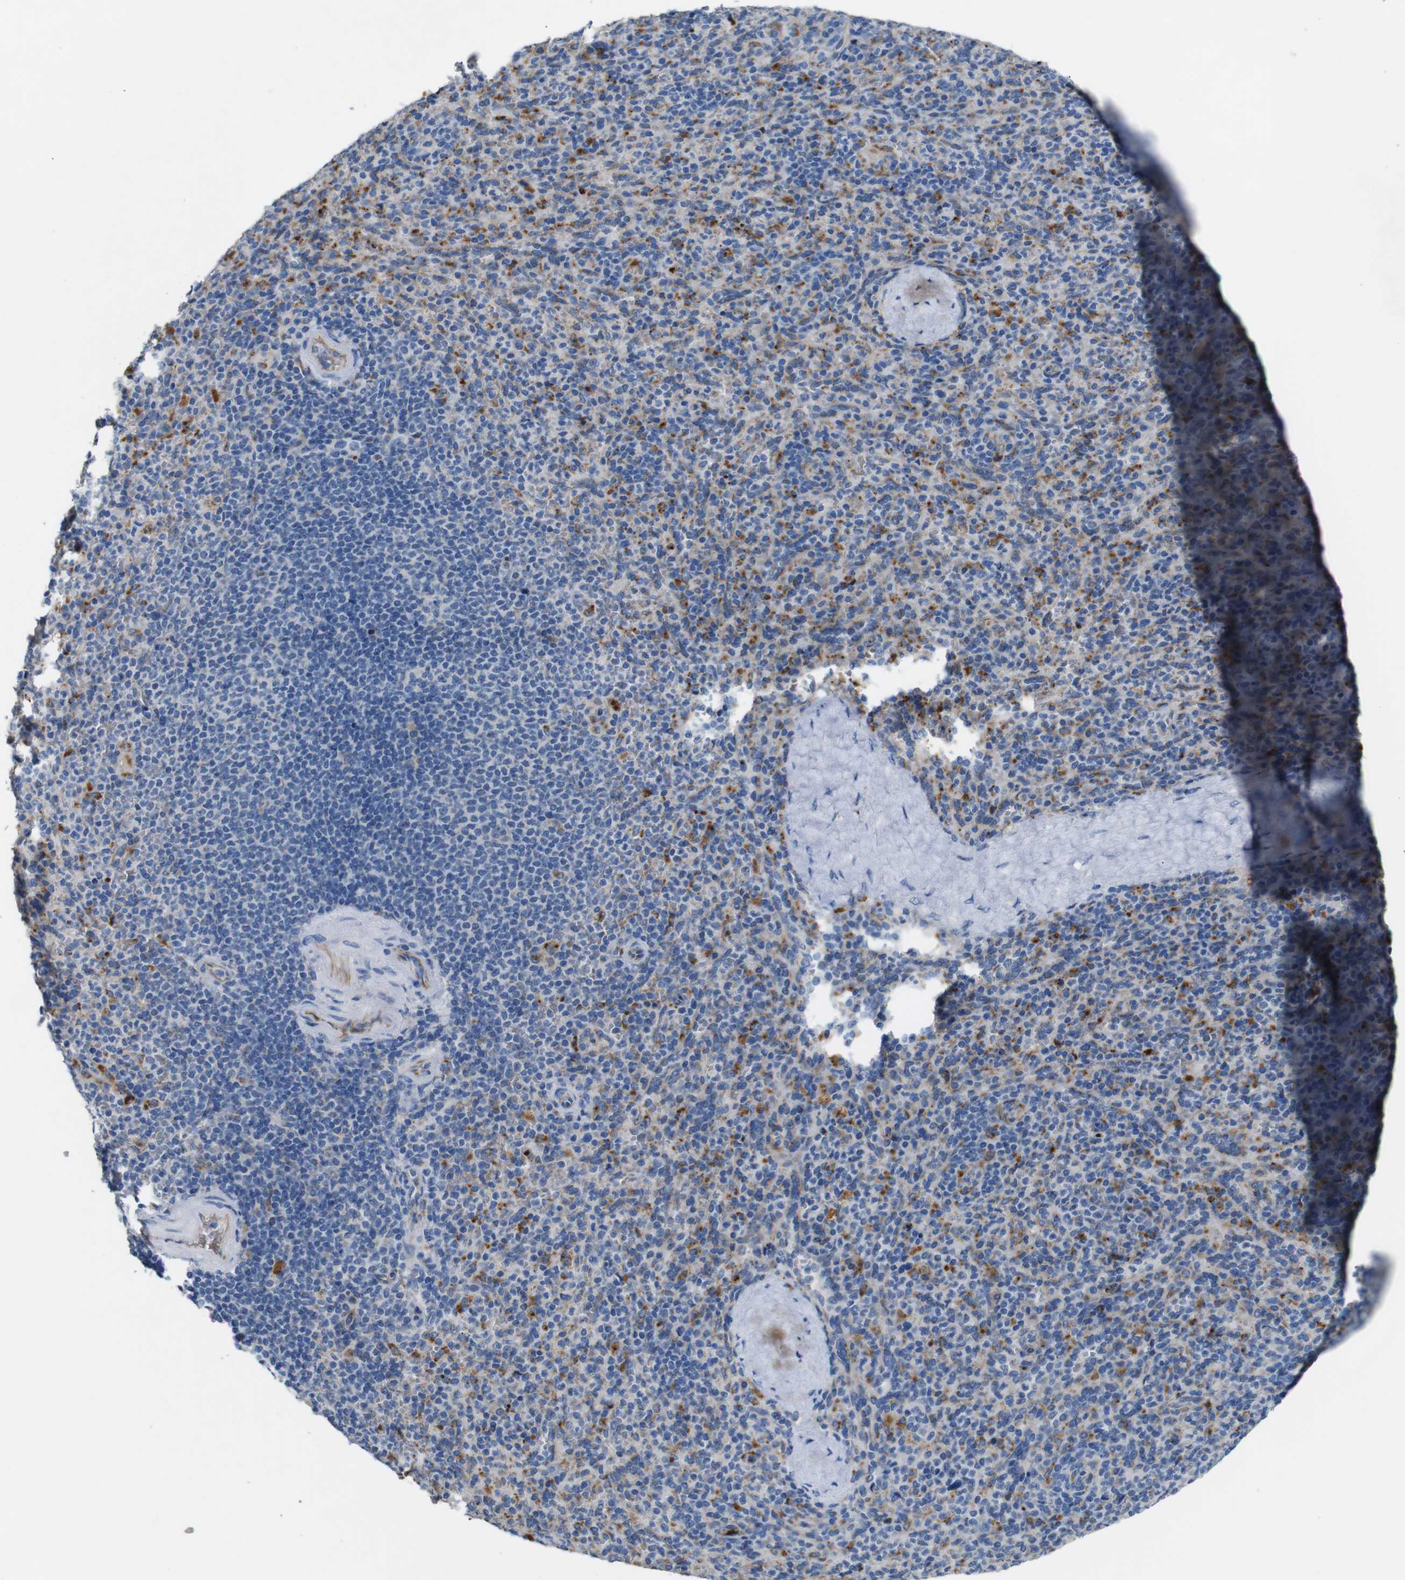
{"staining": {"intensity": "moderate", "quantity": "<25%", "location": "cytoplasmic/membranous"}, "tissue": "spleen", "cell_type": "Cells in red pulp", "image_type": "normal", "snomed": [{"axis": "morphology", "description": "Normal tissue, NOS"}, {"axis": "topography", "description": "Spleen"}], "caption": "This photomicrograph displays immunohistochemistry (IHC) staining of benign spleen, with low moderate cytoplasmic/membranous staining in about <25% of cells in red pulp.", "gene": "NHLRC3", "patient": {"sex": "male", "age": 36}}